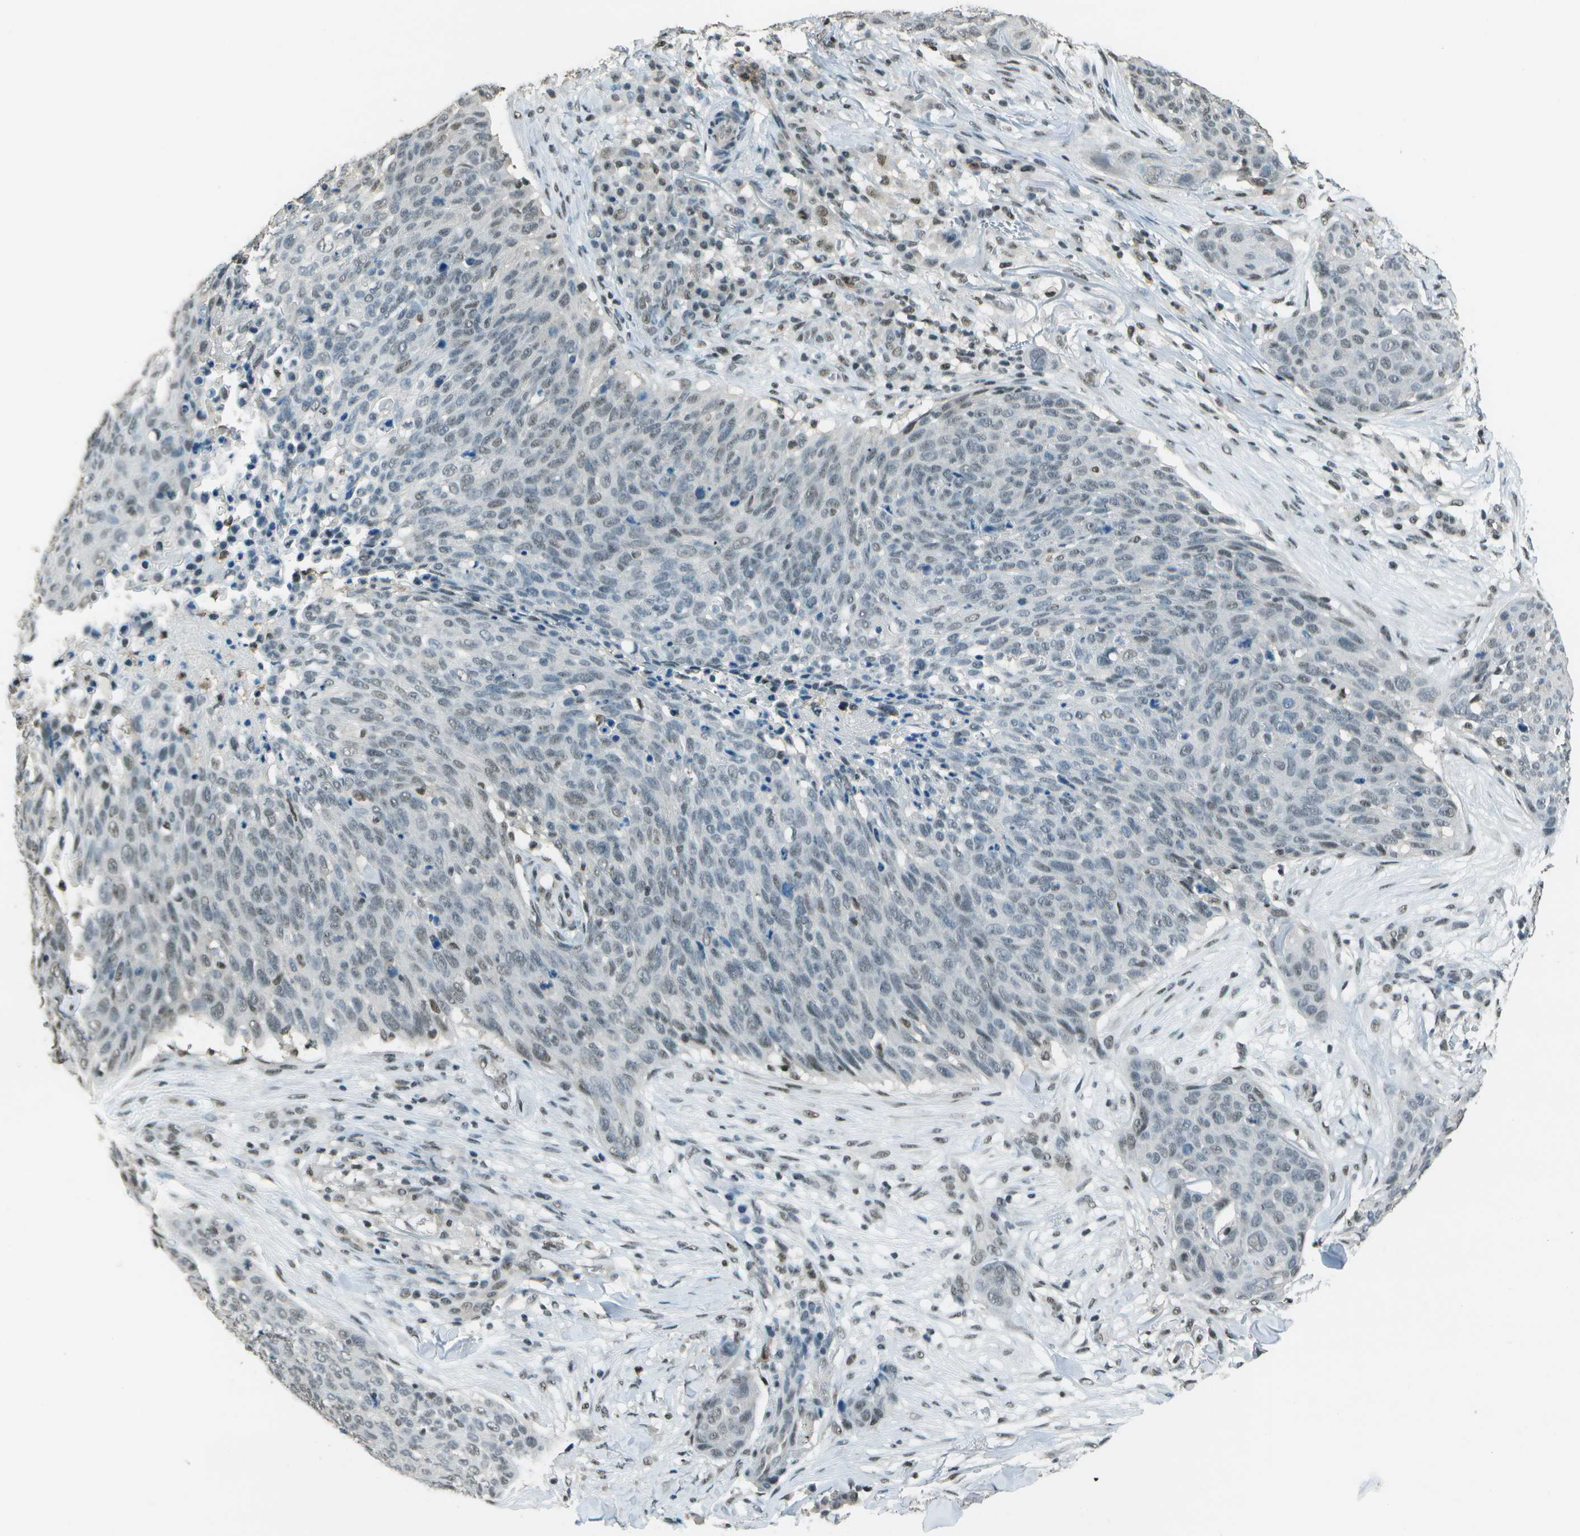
{"staining": {"intensity": "weak", "quantity": "<25%", "location": "nuclear"}, "tissue": "skin cancer", "cell_type": "Tumor cells", "image_type": "cancer", "snomed": [{"axis": "morphology", "description": "Squamous cell carcinoma in situ, NOS"}, {"axis": "morphology", "description": "Squamous cell carcinoma, NOS"}, {"axis": "topography", "description": "Skin"}], "caption": "Protein analysis of skin squamous cell carcinoma in situ reveals no significant staining in tumor cells. (Stains: DAB (3,3'-diaminobenzidine) immunohistochemistry with hematoxylin counter stain, Microscopy: brightfield microscopy at high magnification).", "gene": "DEPDC1", "patient": {"sex": "male", "age": 93}}